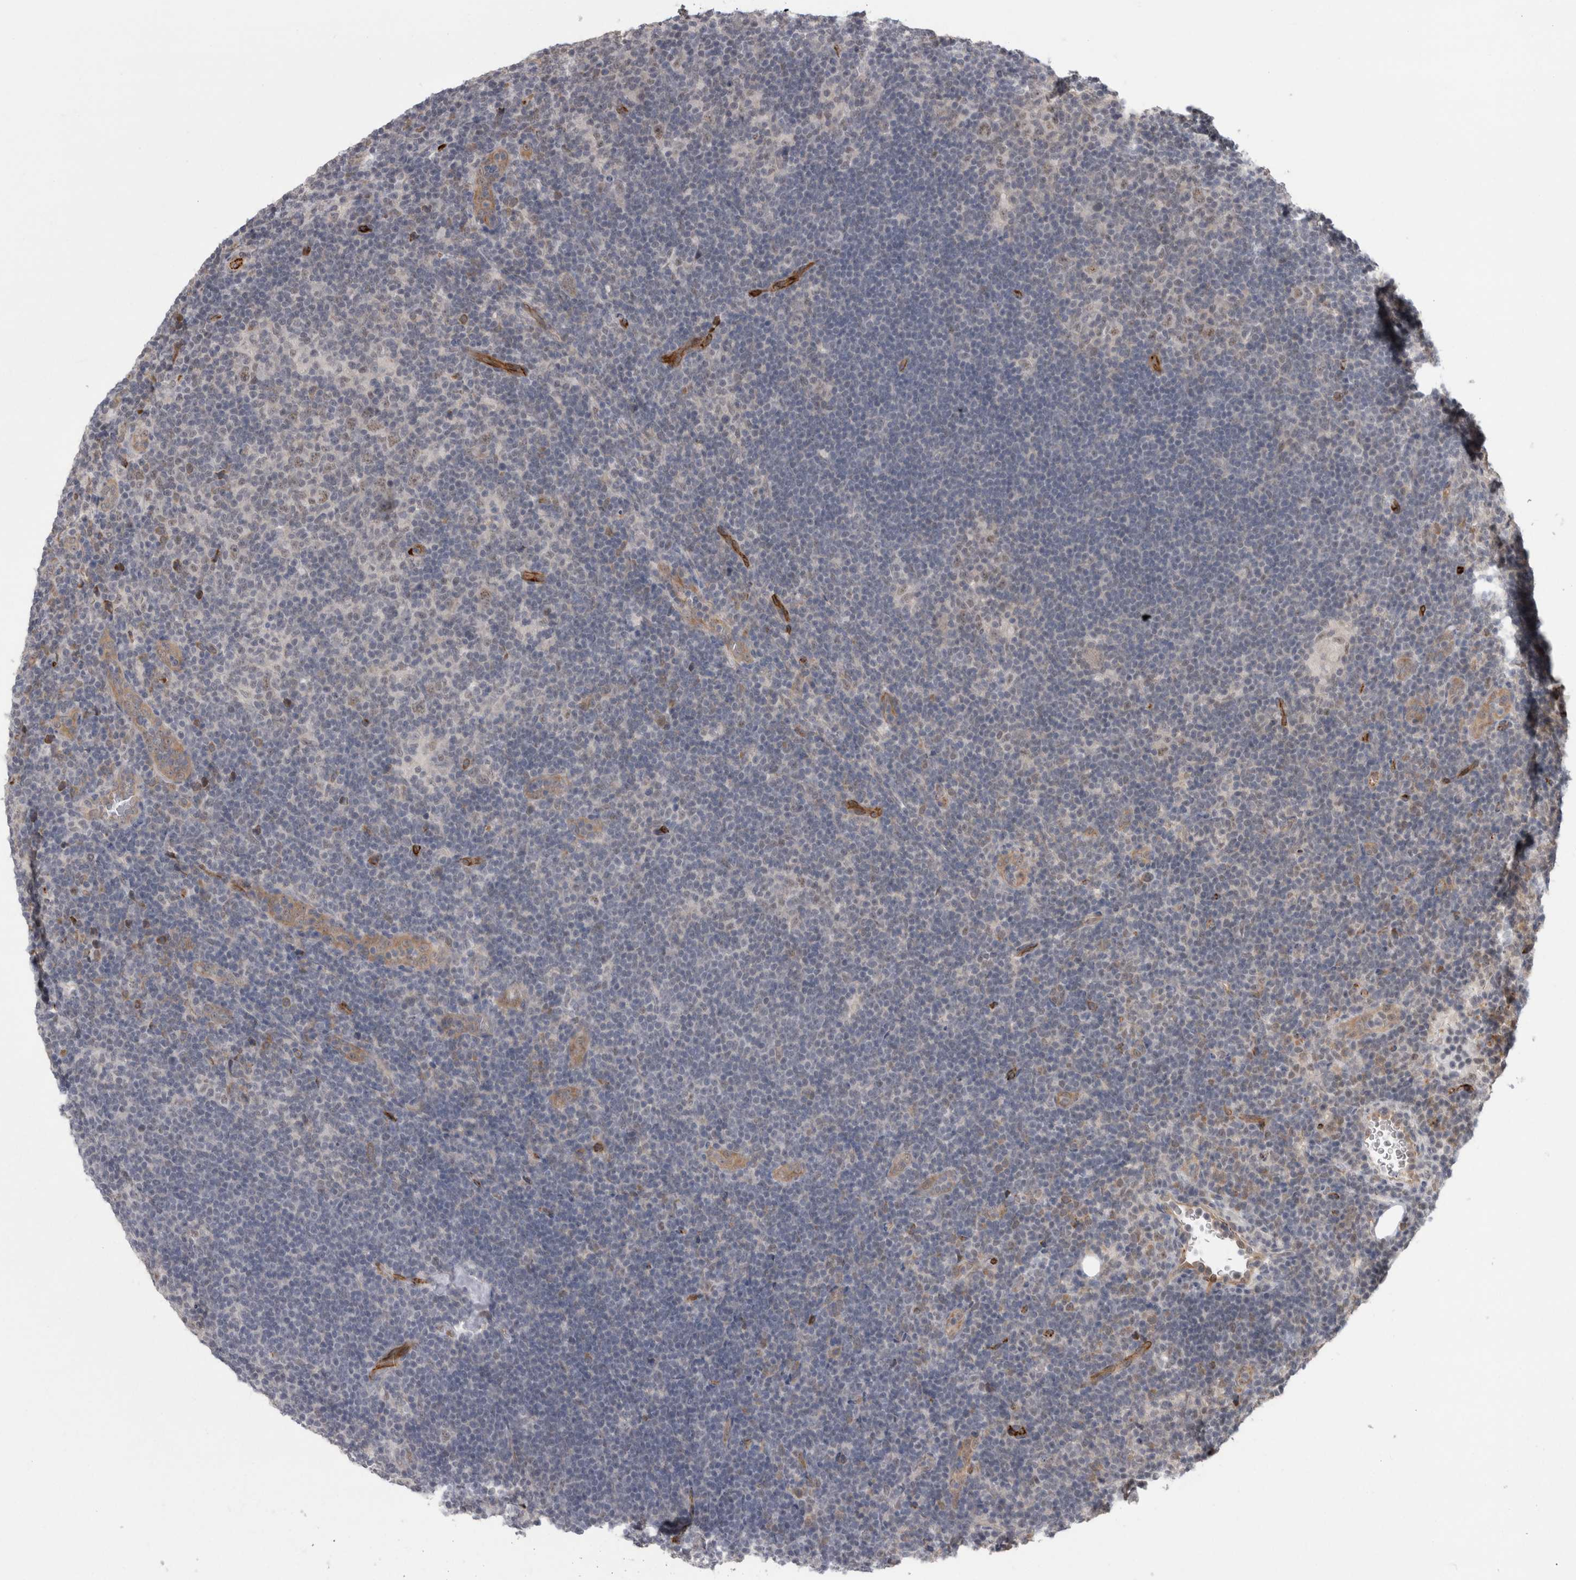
{"staining": {"intensity": "negative", "quantity": "none", "location": "none"}, "tissue": "lymphoma", "cell_type": "Tumor cells", "image_type": "cancer", "snomed": [{"axis": "morphology", "description": "Hodgkin's disease, NOS"}, {"axis": "topography", "description": "Lymph node"}], "caption": "Tumor cells show no significant protein positivity in lymphoma. (DAB immunohistochemistry, high magnification).", "gene": "FAM83H", "patient": {"sex": "female", "age": 57}}